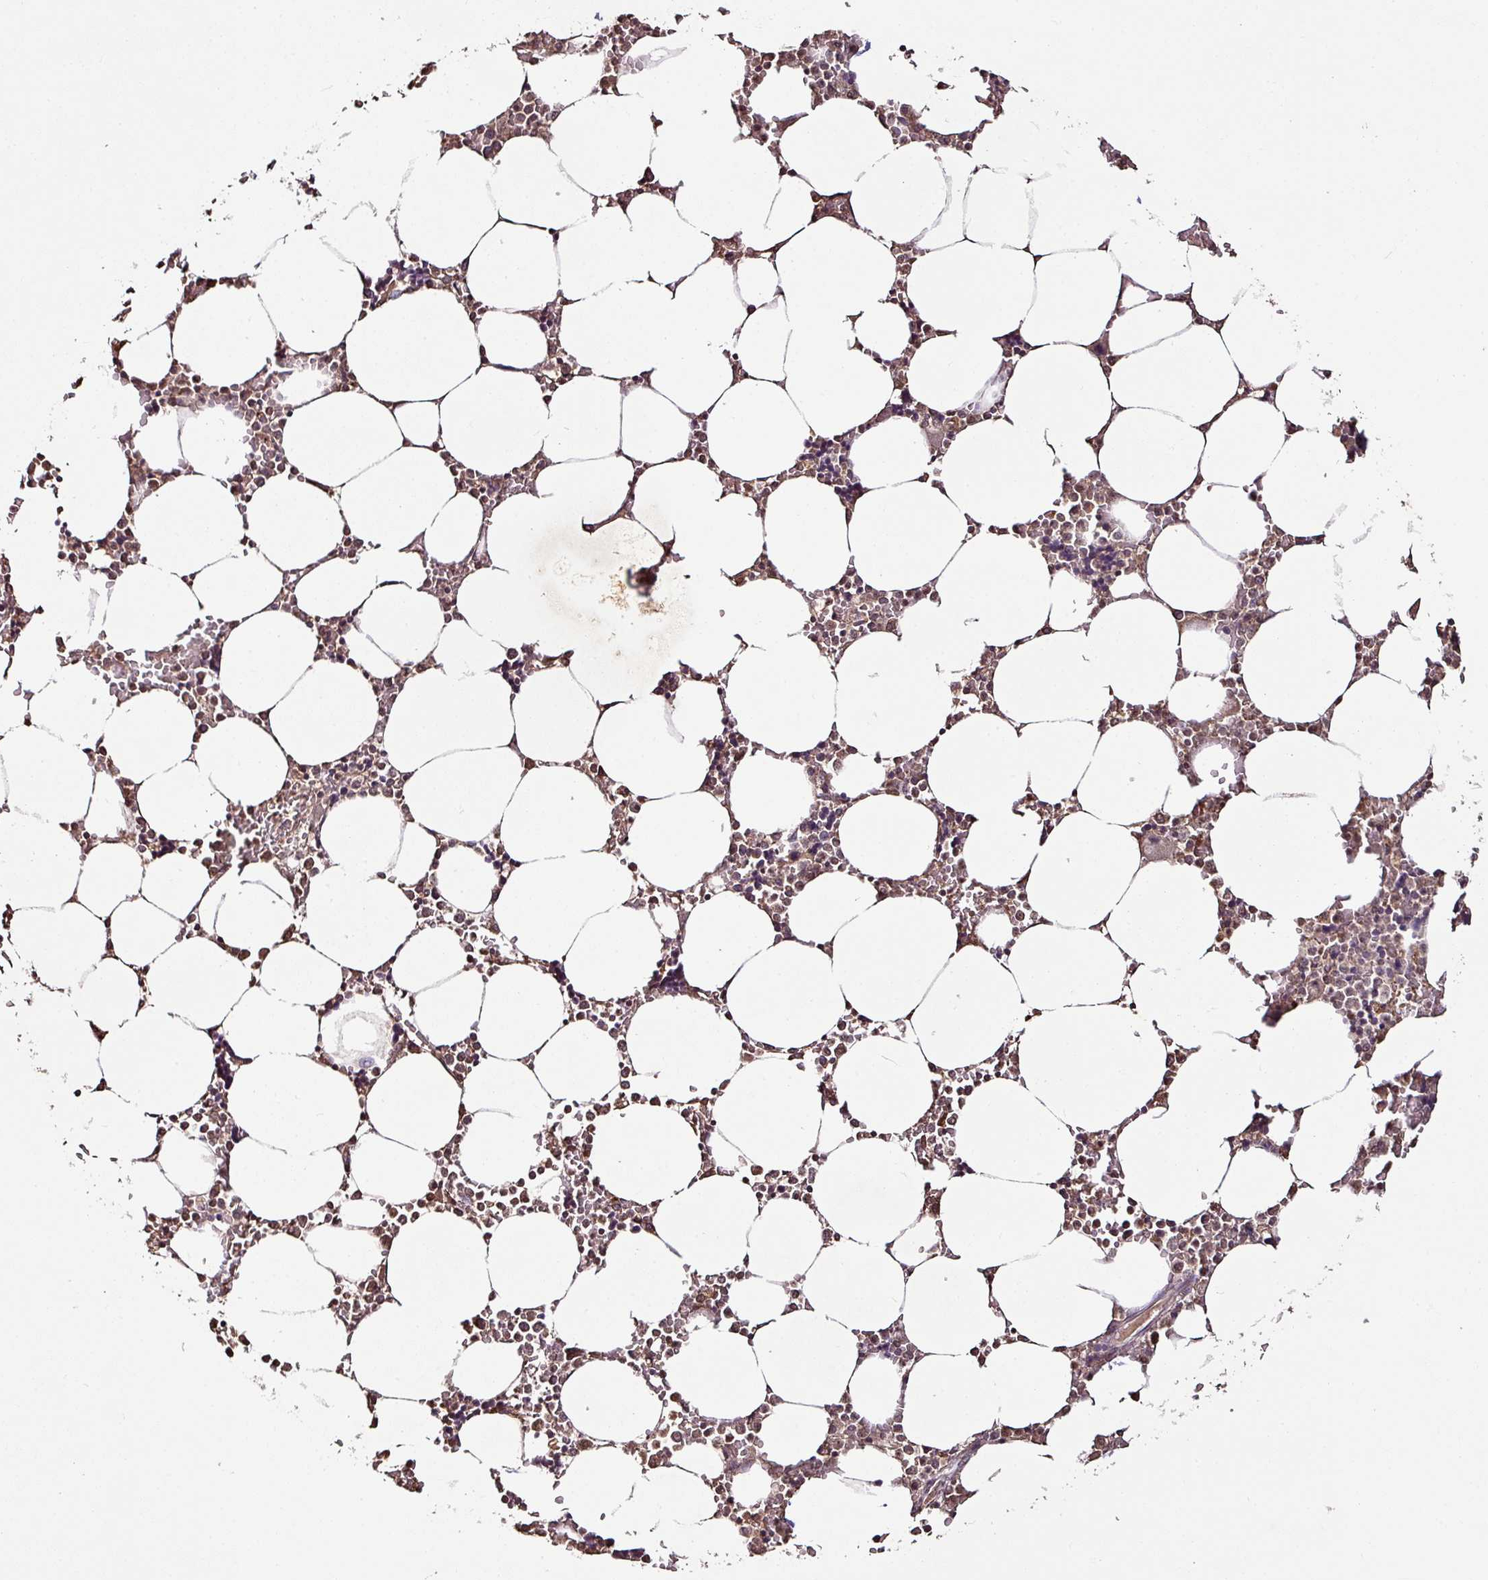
{"staining": {"intensity": "moderate", "quantity": "25%-75%", "location": "cytoplasmic/membranous,nuclear"}, "tissue": "bone marrow", "cell_type": "Hematopoietic cells", "image_type": "normal", "snomed": [{"axis": "morphology", "description": "Normal tissue, NOS"}, {"axis": "topography", "description": "Bone marrow"}], "caption": "IHC (DAB) staining of normal human bone marrow exhibits moderate cytoplasmic/membranous,nuclear protein positivity in approximately 25%-75% of hematopoietic cells.", "gene": "RPL38", "patient": {"sex": "male", "age": 64}}